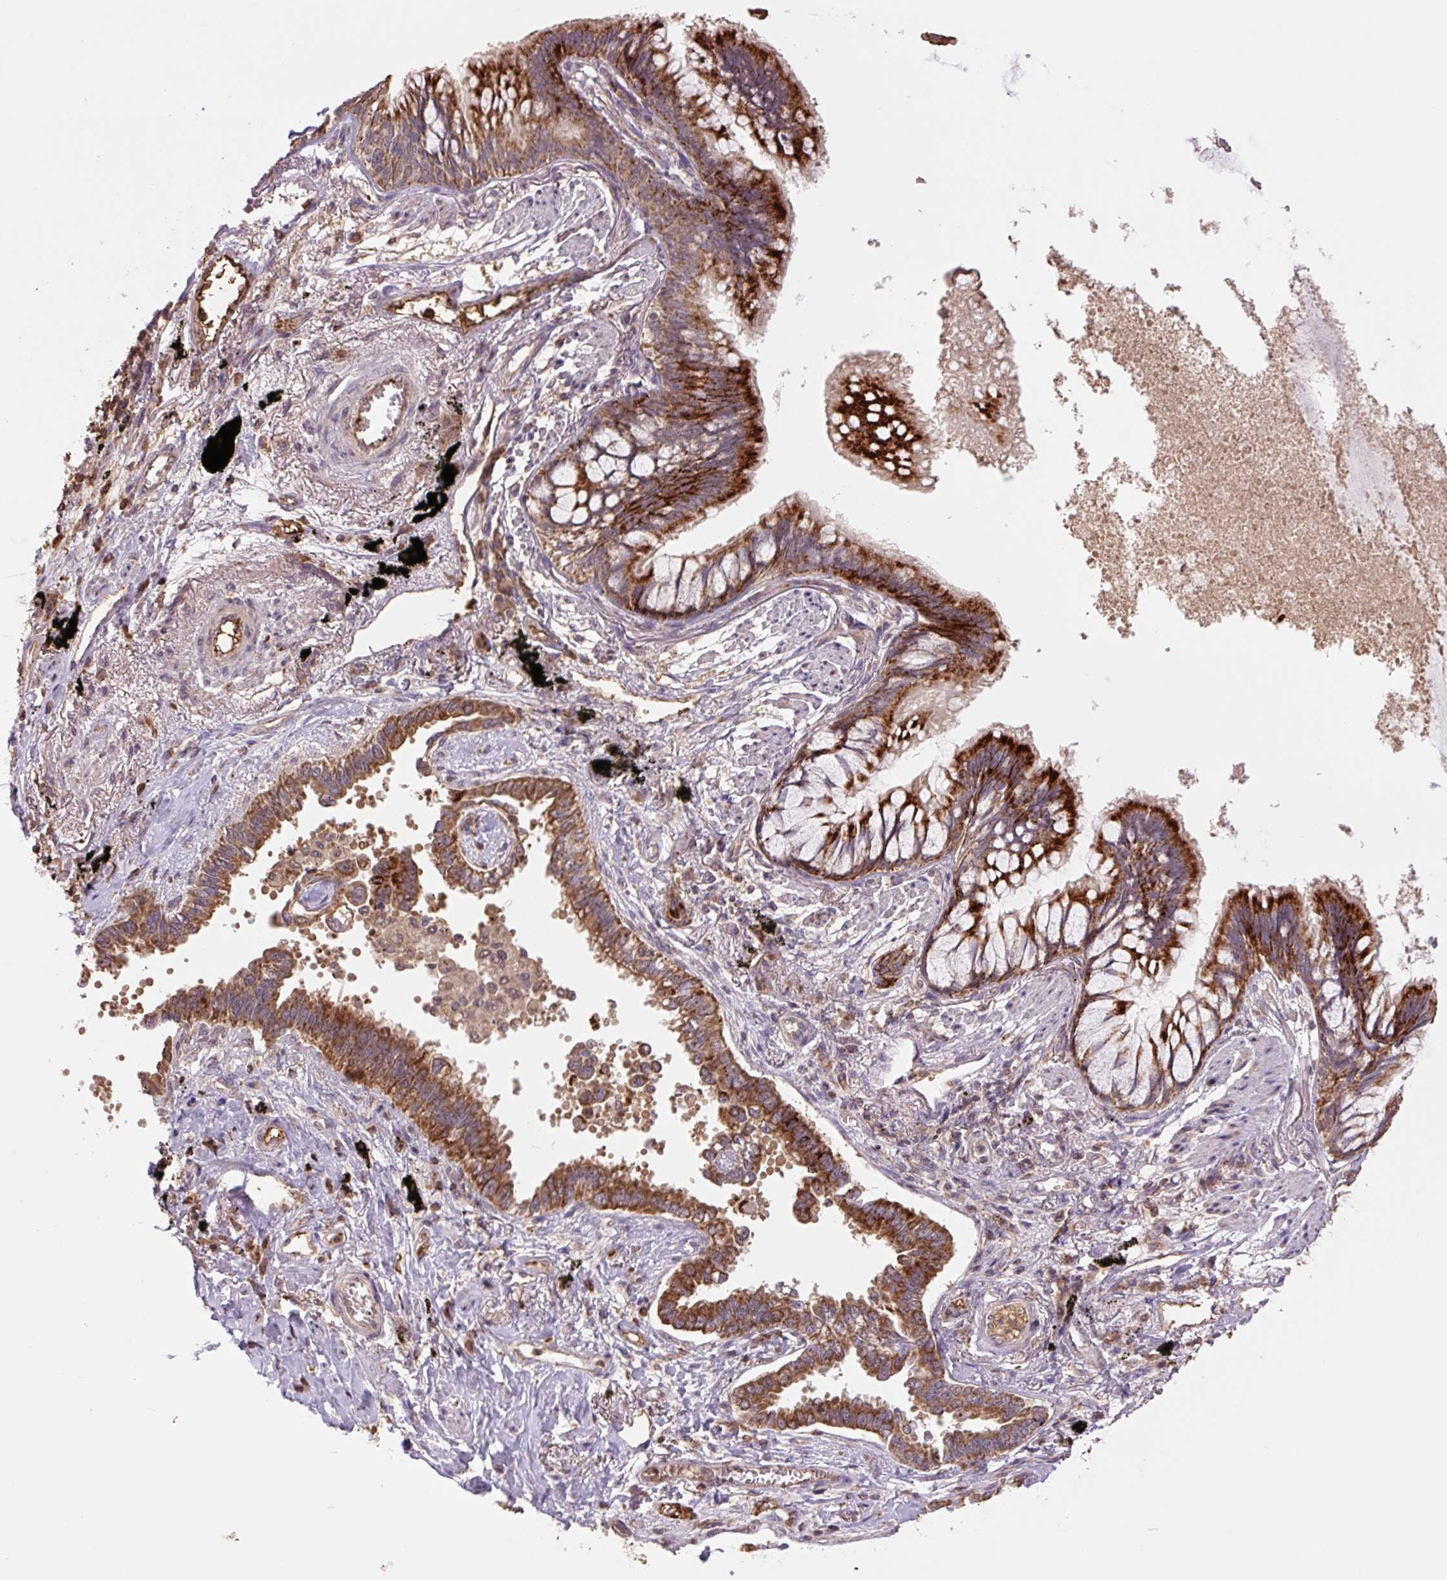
{"staining": {"intensity": "moderate", "quantity": ">75%", "location": "cytoplasmic/membranous"}, "tissue": "lung cancer", "cell_type": "Tumor cells", "image_type": "cancer", "snomed": [{"axis": "morphology", "description": "Adenocarcinoma, NOS"}, {"axis": "topography", "description": "Lung"}], "caption": "This is a photomicrograph of immunohistochemistry (IHC) staining of lung adenocarcinoma, which shows moderate positivity in the cytoplasmic/membranous of tumor cells.", "gene": "TMEM160", "patient": {"sex": "male", "age": 67}}